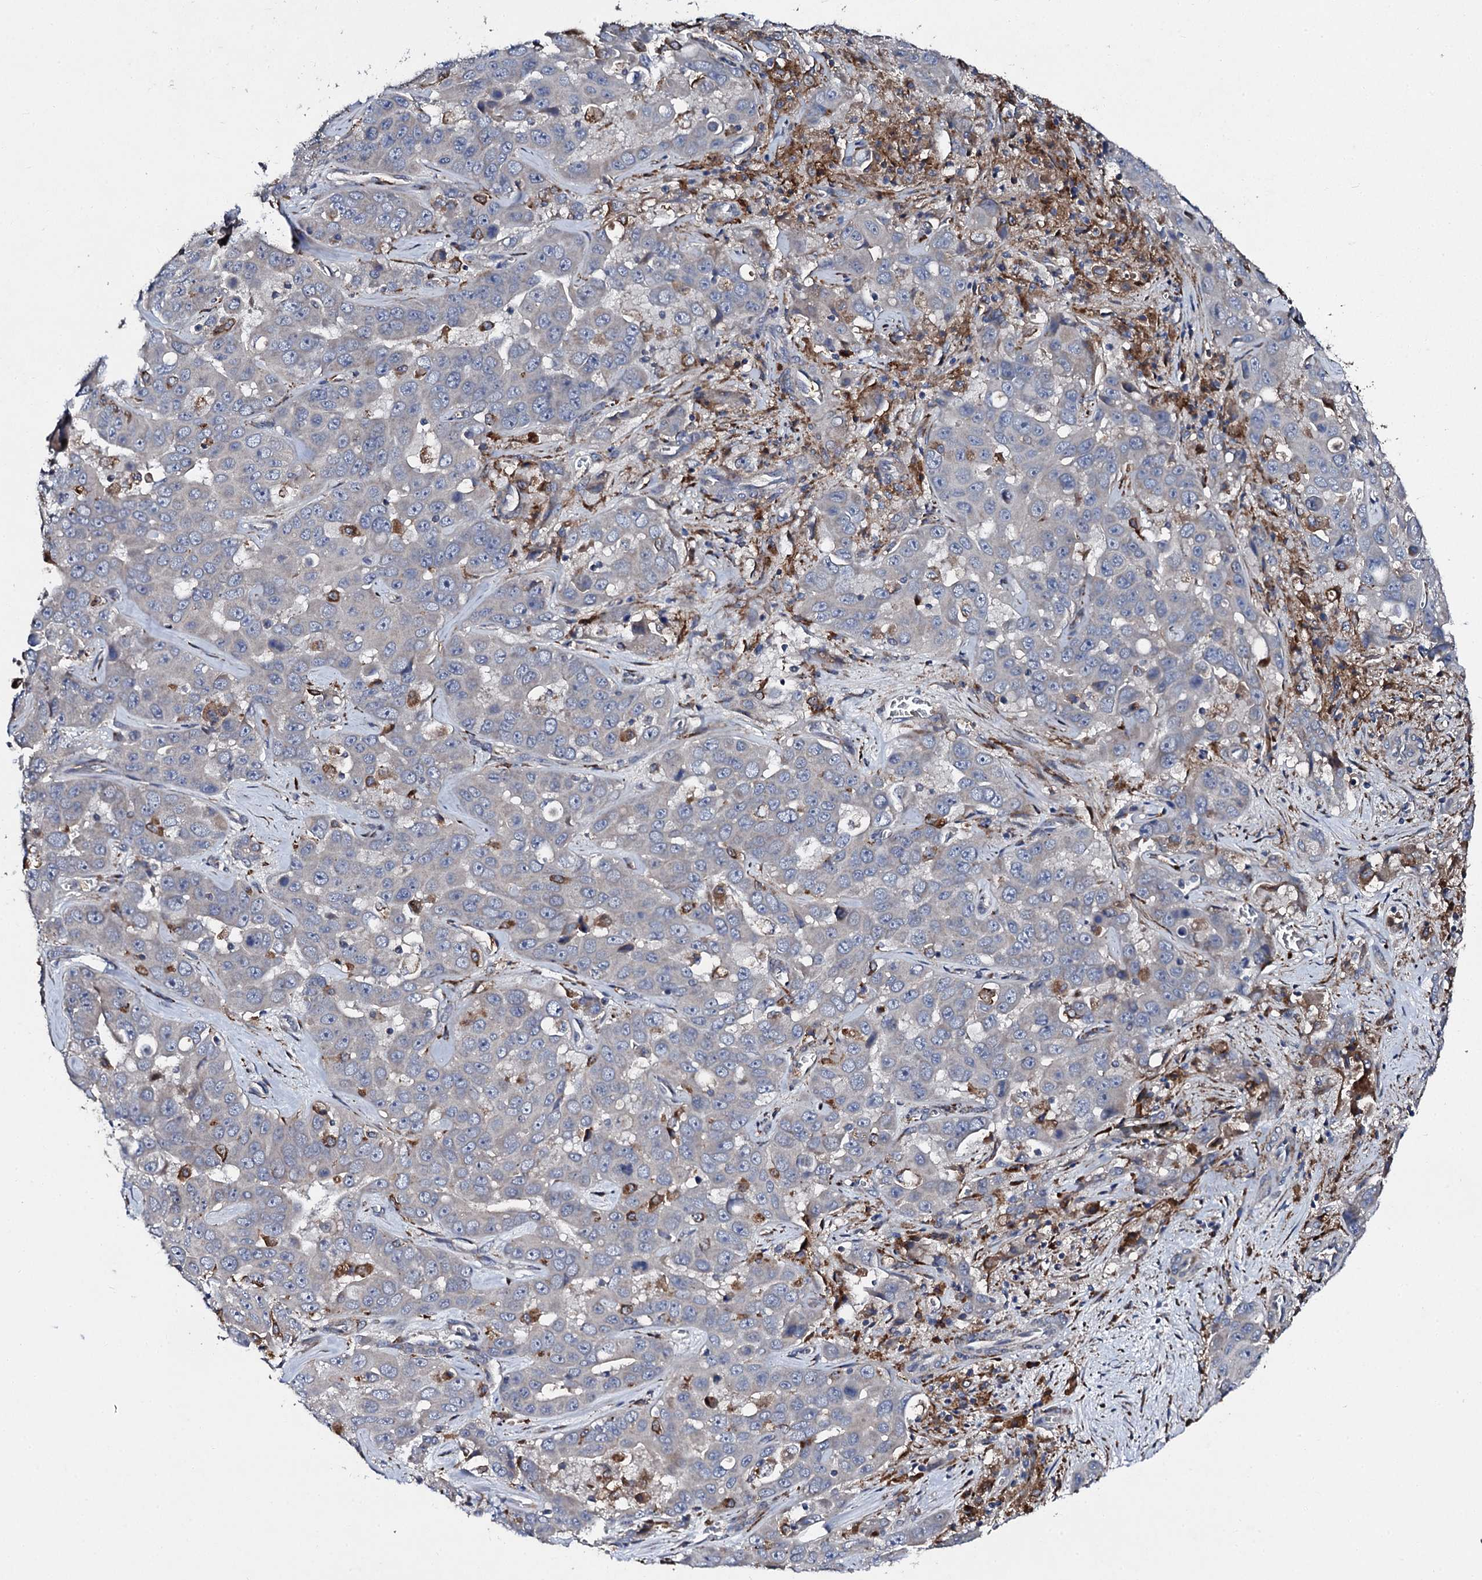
{"staining": {"intensity": "negative", "quantity": "none", "location": "none"}, "tissue": "liver cancer", "cell_type": "Tumor cells", "image_type": "cancer", "snomed": [{"axis": "morphology", "description": "Cholangiocarcinoma"}, {"axis": "topography", "description": "Liver"}], "caption": "DAB immunohistochemical staining of human liver cholangiocarcinoma exhibits no significant expression in tumor cells. The staining is performed using DAB brown chromogen with nuclei counter-stained in using hematoxylin.", "gene": "LRRC28", "patient": {"sex": "female", "age": 52}}